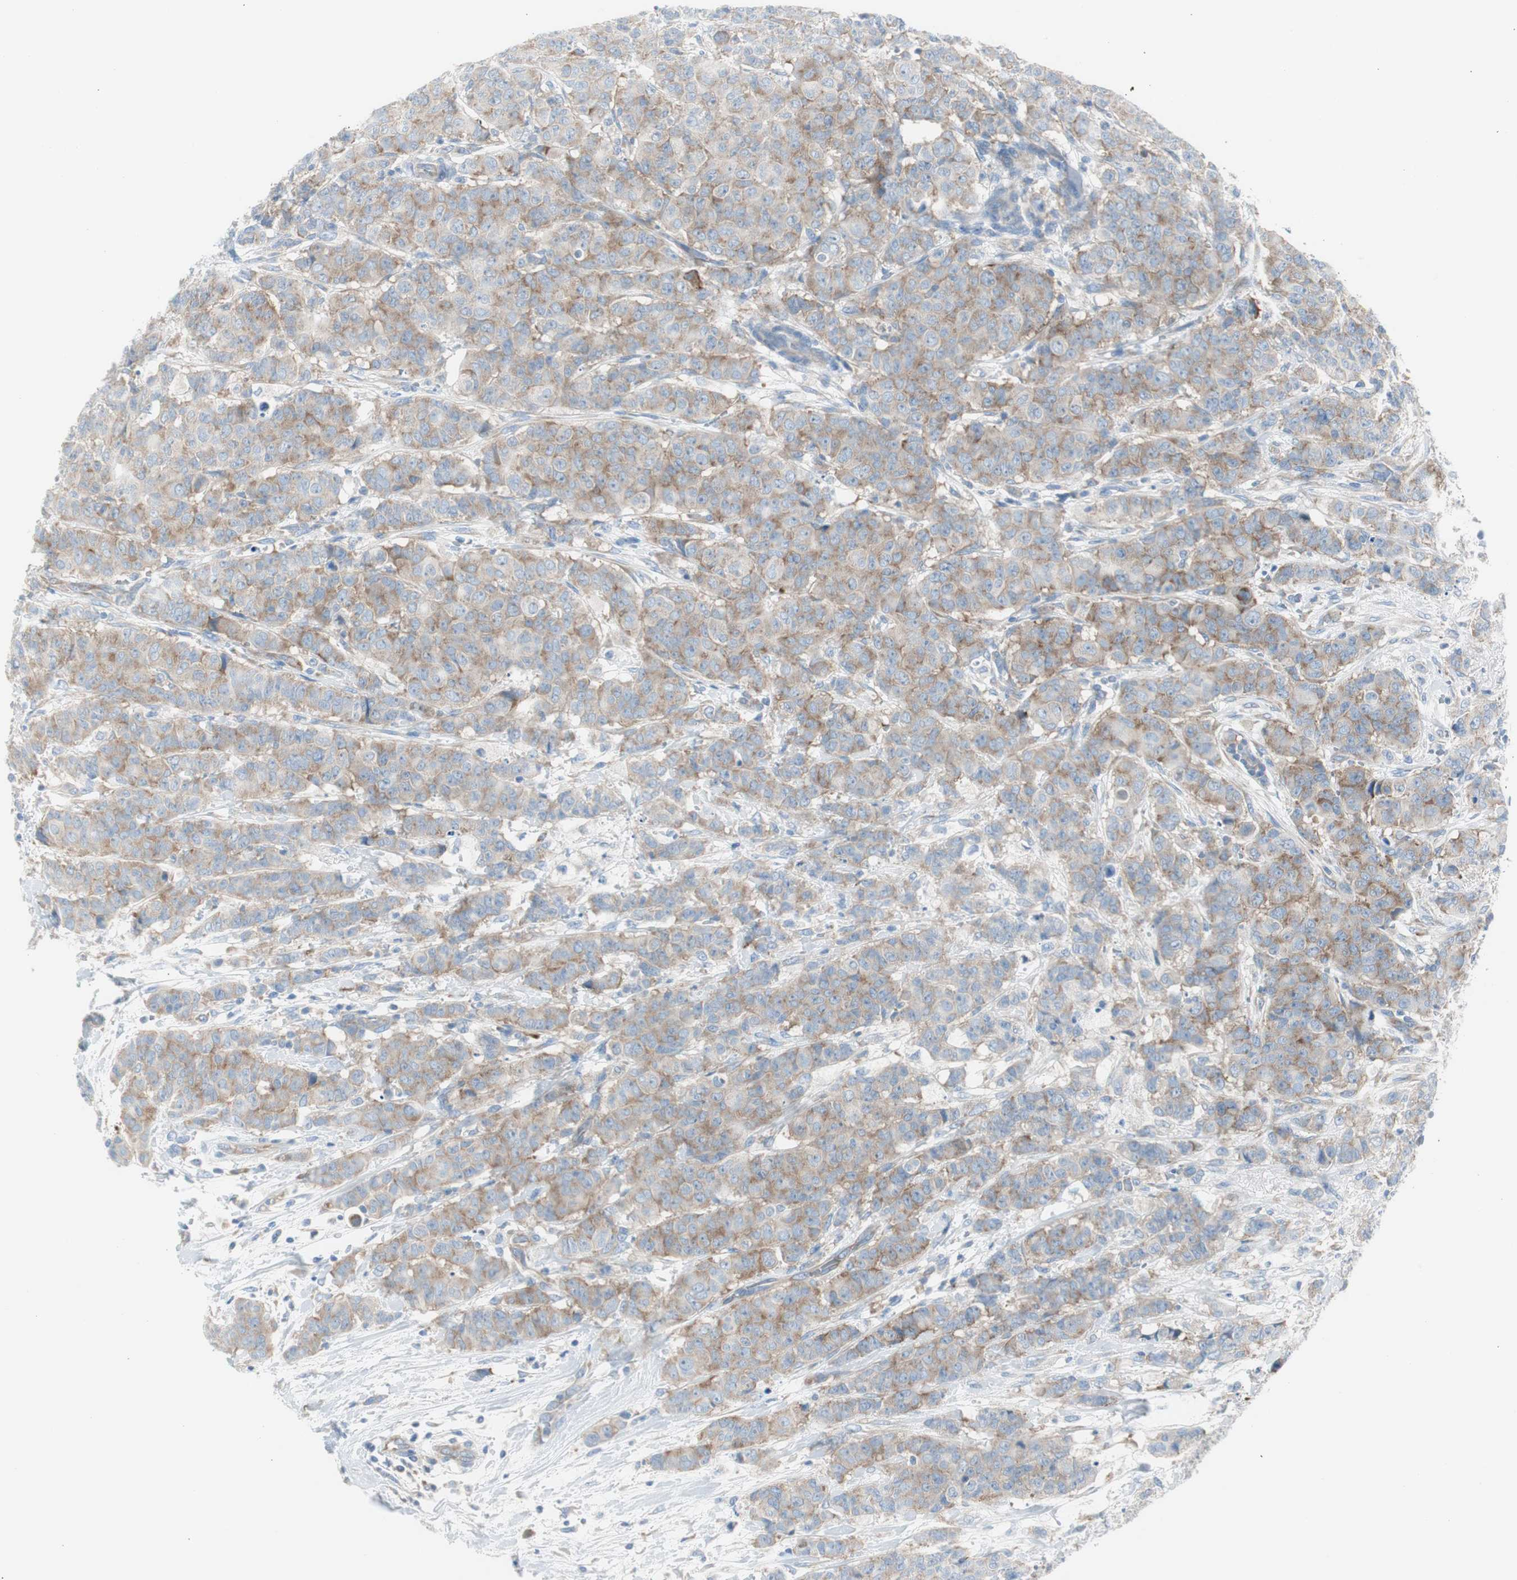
{"staining": {"intensity": "weak", "quantity": "25%-75%", "location": "cytoplasmic/membranous"}, "tissue": "breast cancer", "cell_type": "Tumor cells", "image_type": "cancer", "snomed": [{"axis": "morphology", "description": "Duct carcinoma"}, {"axis": "topography", "description": "Breast"}], "caption": "Protein expression analysis of intraductal carcinoma (breast) reveals weak cytoplasmic/membranous expression in approximately 25%-75% of tumor cells.", "gene": "RPS12", "patient": {"sex": "female", "age": 40}}